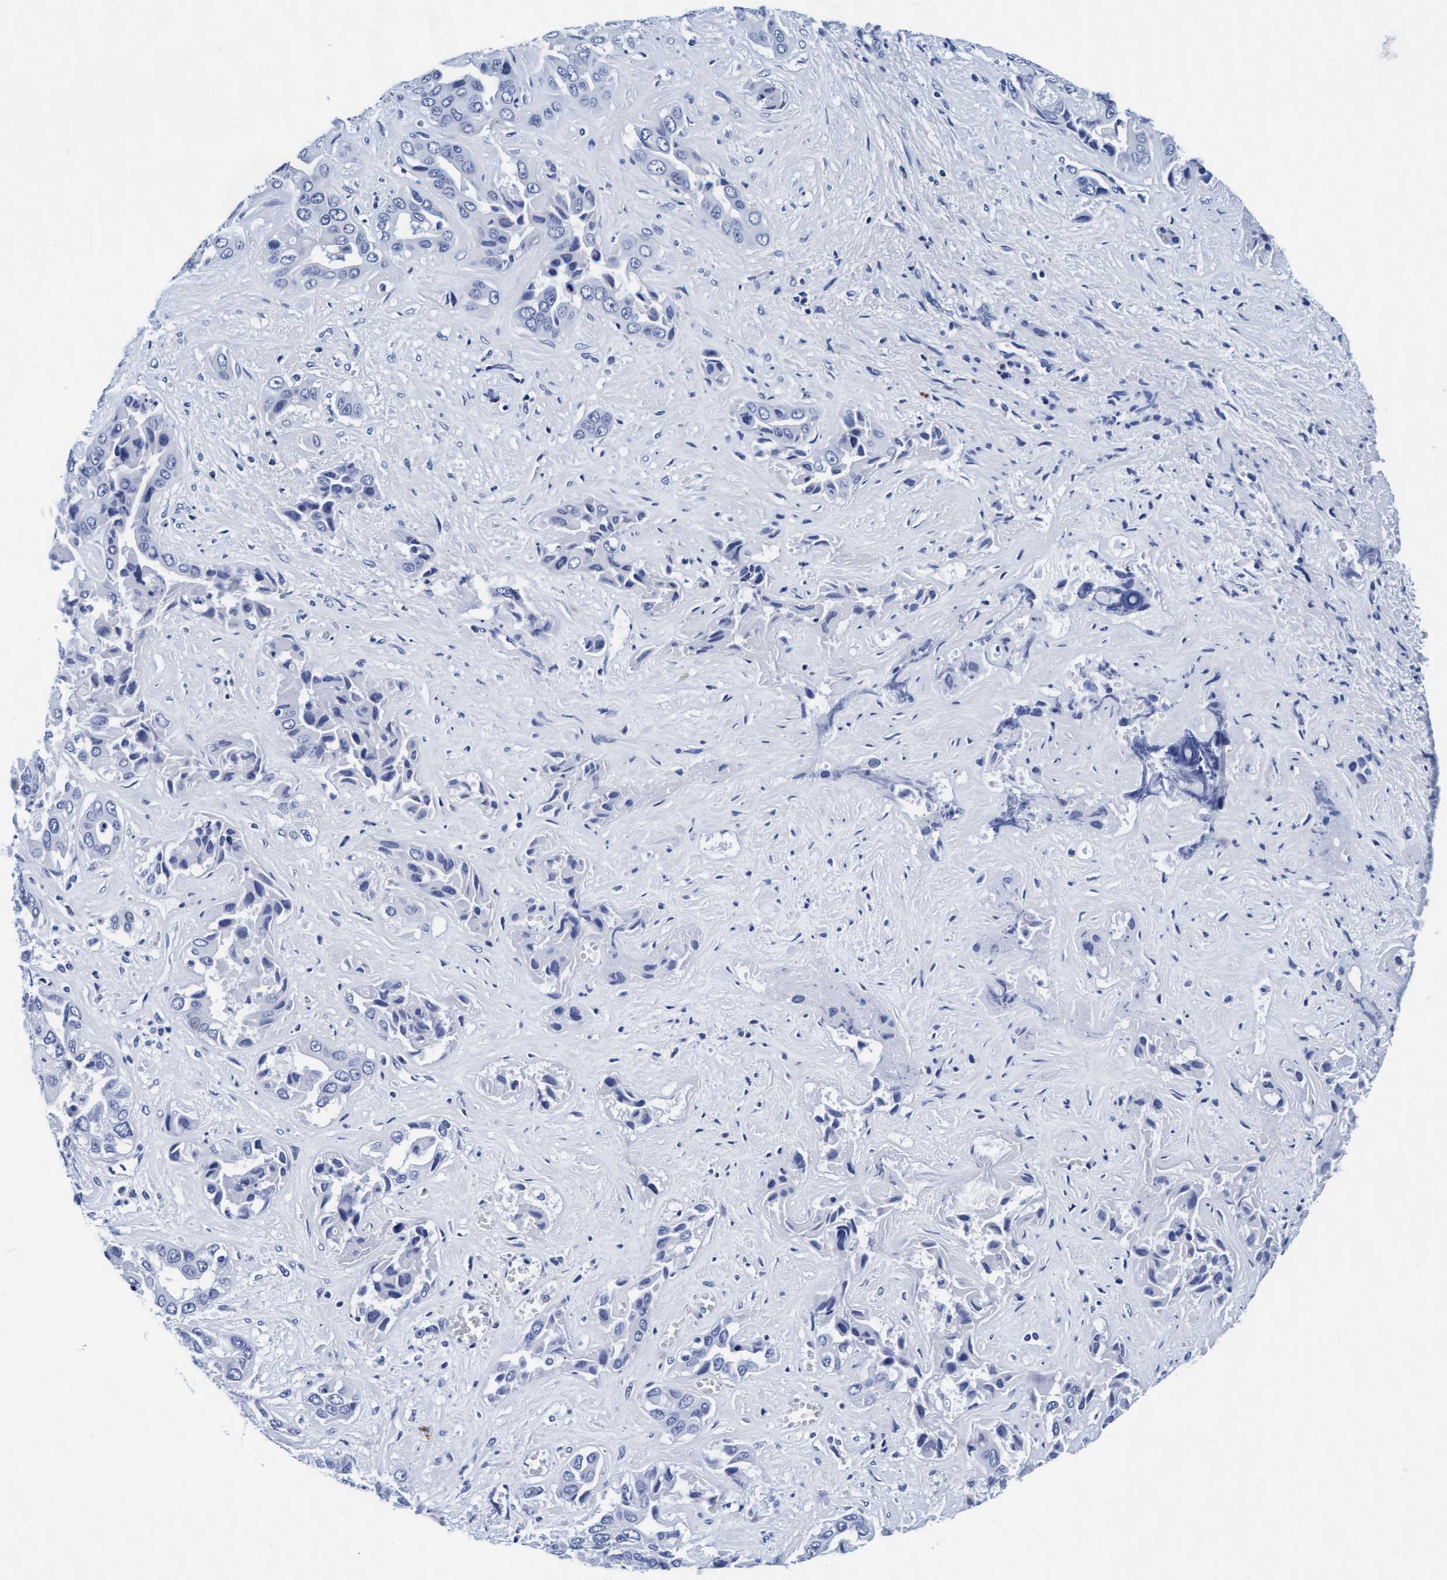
{"staining": {"intensity": "negative", "quantity": "none", "location": "none"}, "tissue": "liver cancer", "cell_type": "Tumor cells", "image_type": "cancer", "snomed": [{"axis": "morphology", "description": "Cholangiocarcinoma"}, {"axis": "topography", "description": "Liver"}], "caption": "Tumor cells show no significant expression in liver cancer (cholangiocarcinoma).", "gene": "ARSG", "patient": {"sex": "female", "age": 52}}